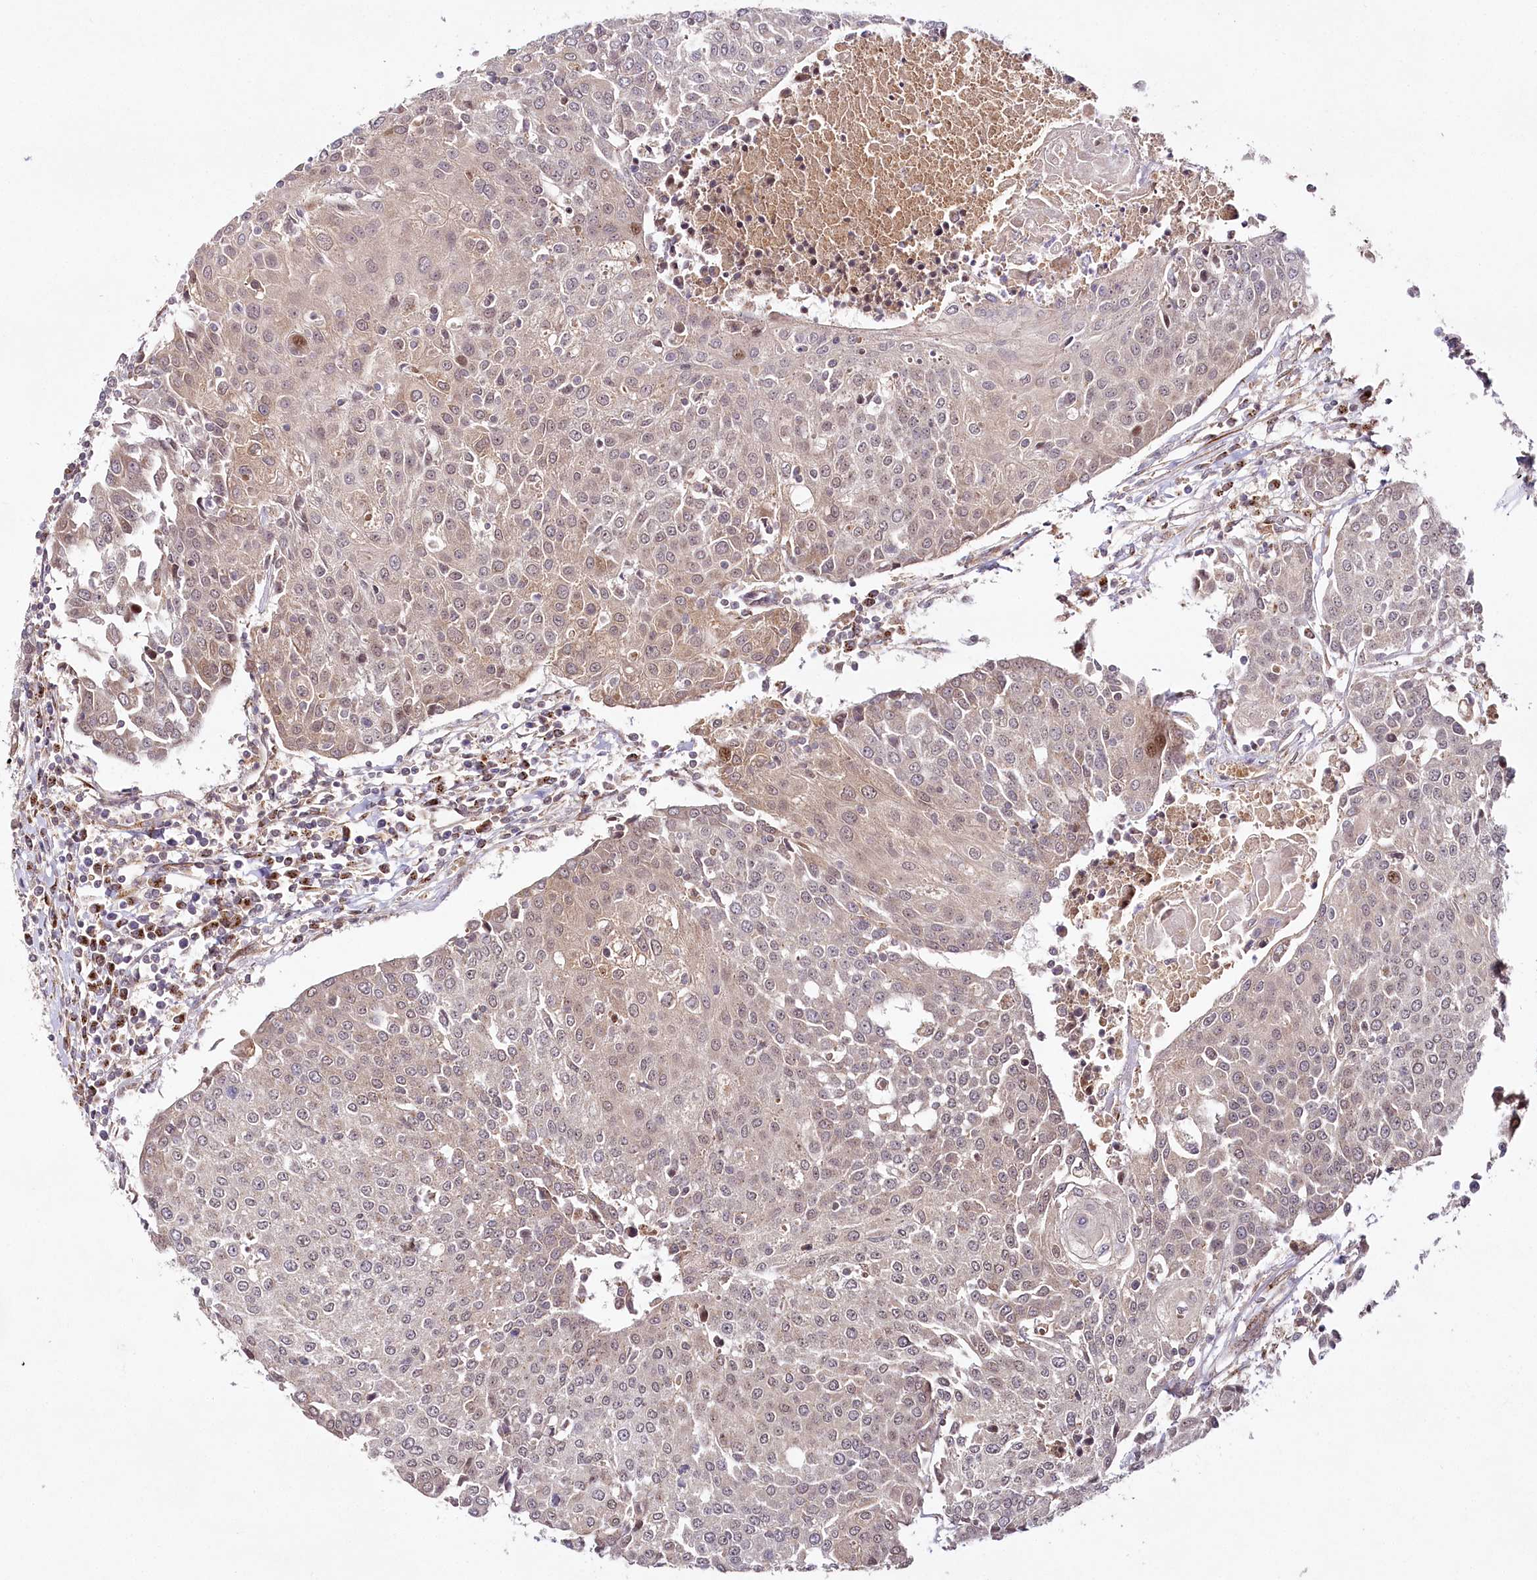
{"staining": {"intensity": "weak", "quantity": "<25%", "location": "cytoplasmic/membranous,nuclear"}, "tissue": "urothelial cancer", "cell_type": "Tumor cells", "image_type": "cancer", "snomed": [{"axis": "morphology", "description": "Urothelial carcinoma, High grade"}, {"axis": "topography", "description": "Urinary bladder"}], "caption": "IHC photomicrograph of neoplastic tissue: high-grade urothelial carcinoma stained with DAB (3,3'-diaminobenzidine) displays no significant protein expression in tumor cells.", "gene": "COPG1", "patient": {"sex": "female", "age": 85}}